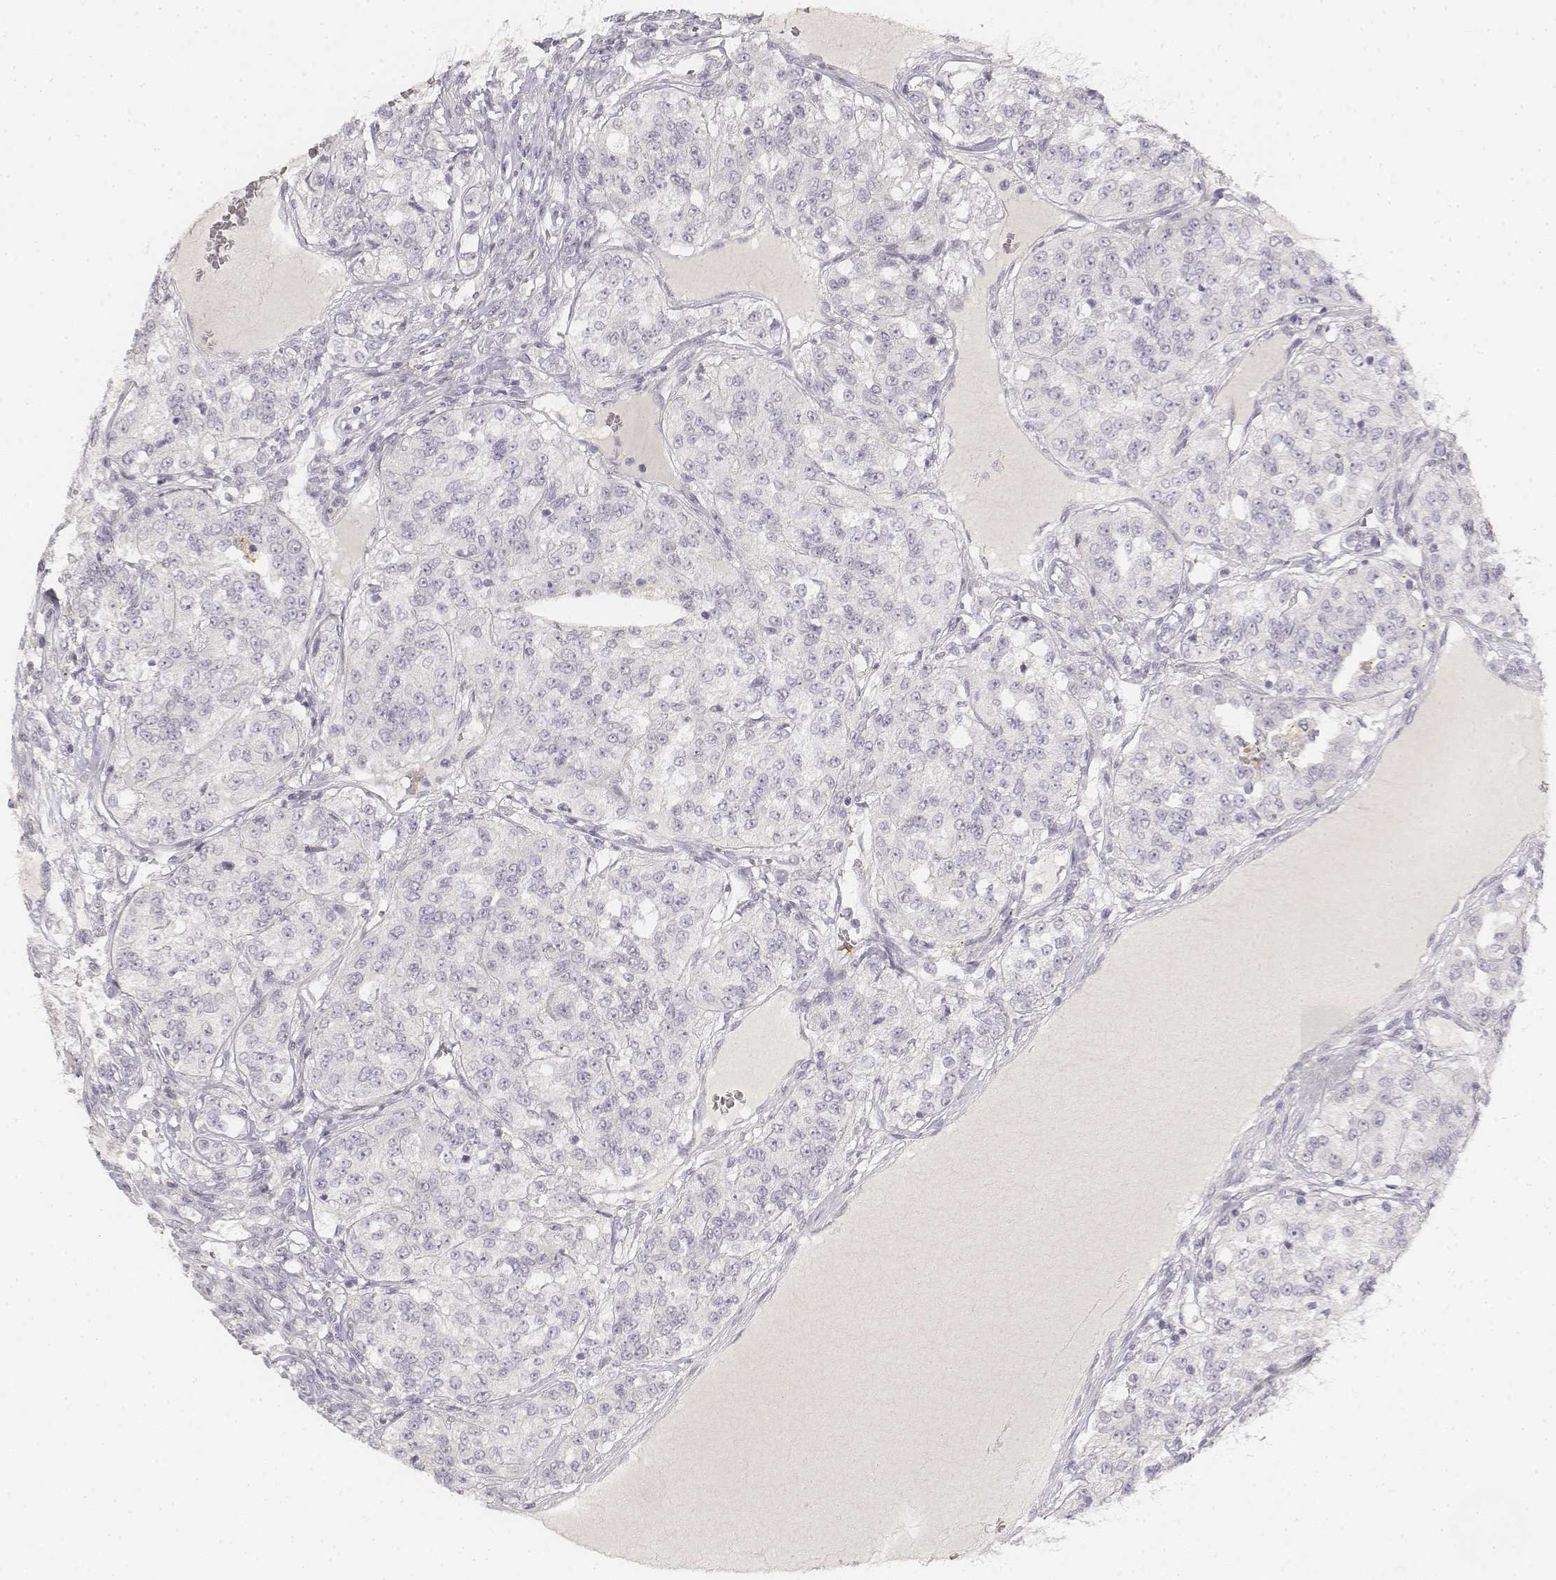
{"staining": {"intensity": "negative", "quantity": "none", "location": "none"}, "tissue": "renal cancer", "cell_type": "Tumor cells", "image_type": "cancer", "snomed": [{"axis": "morphology", "description": "Adenocarcinoma, NOS"}, {"axis": "topography", "description": "Kidney"}], "caption": "Immunohistochemistry micrograph of human adenocarcinoma (renal) stained for a protein (brown), which reveals no staining in tumor cells. (Immunohistochemistry, brightfield microscopy, high magnification).", "gene": "DSG4", "patient": {"sex": "female", "age": 63}}